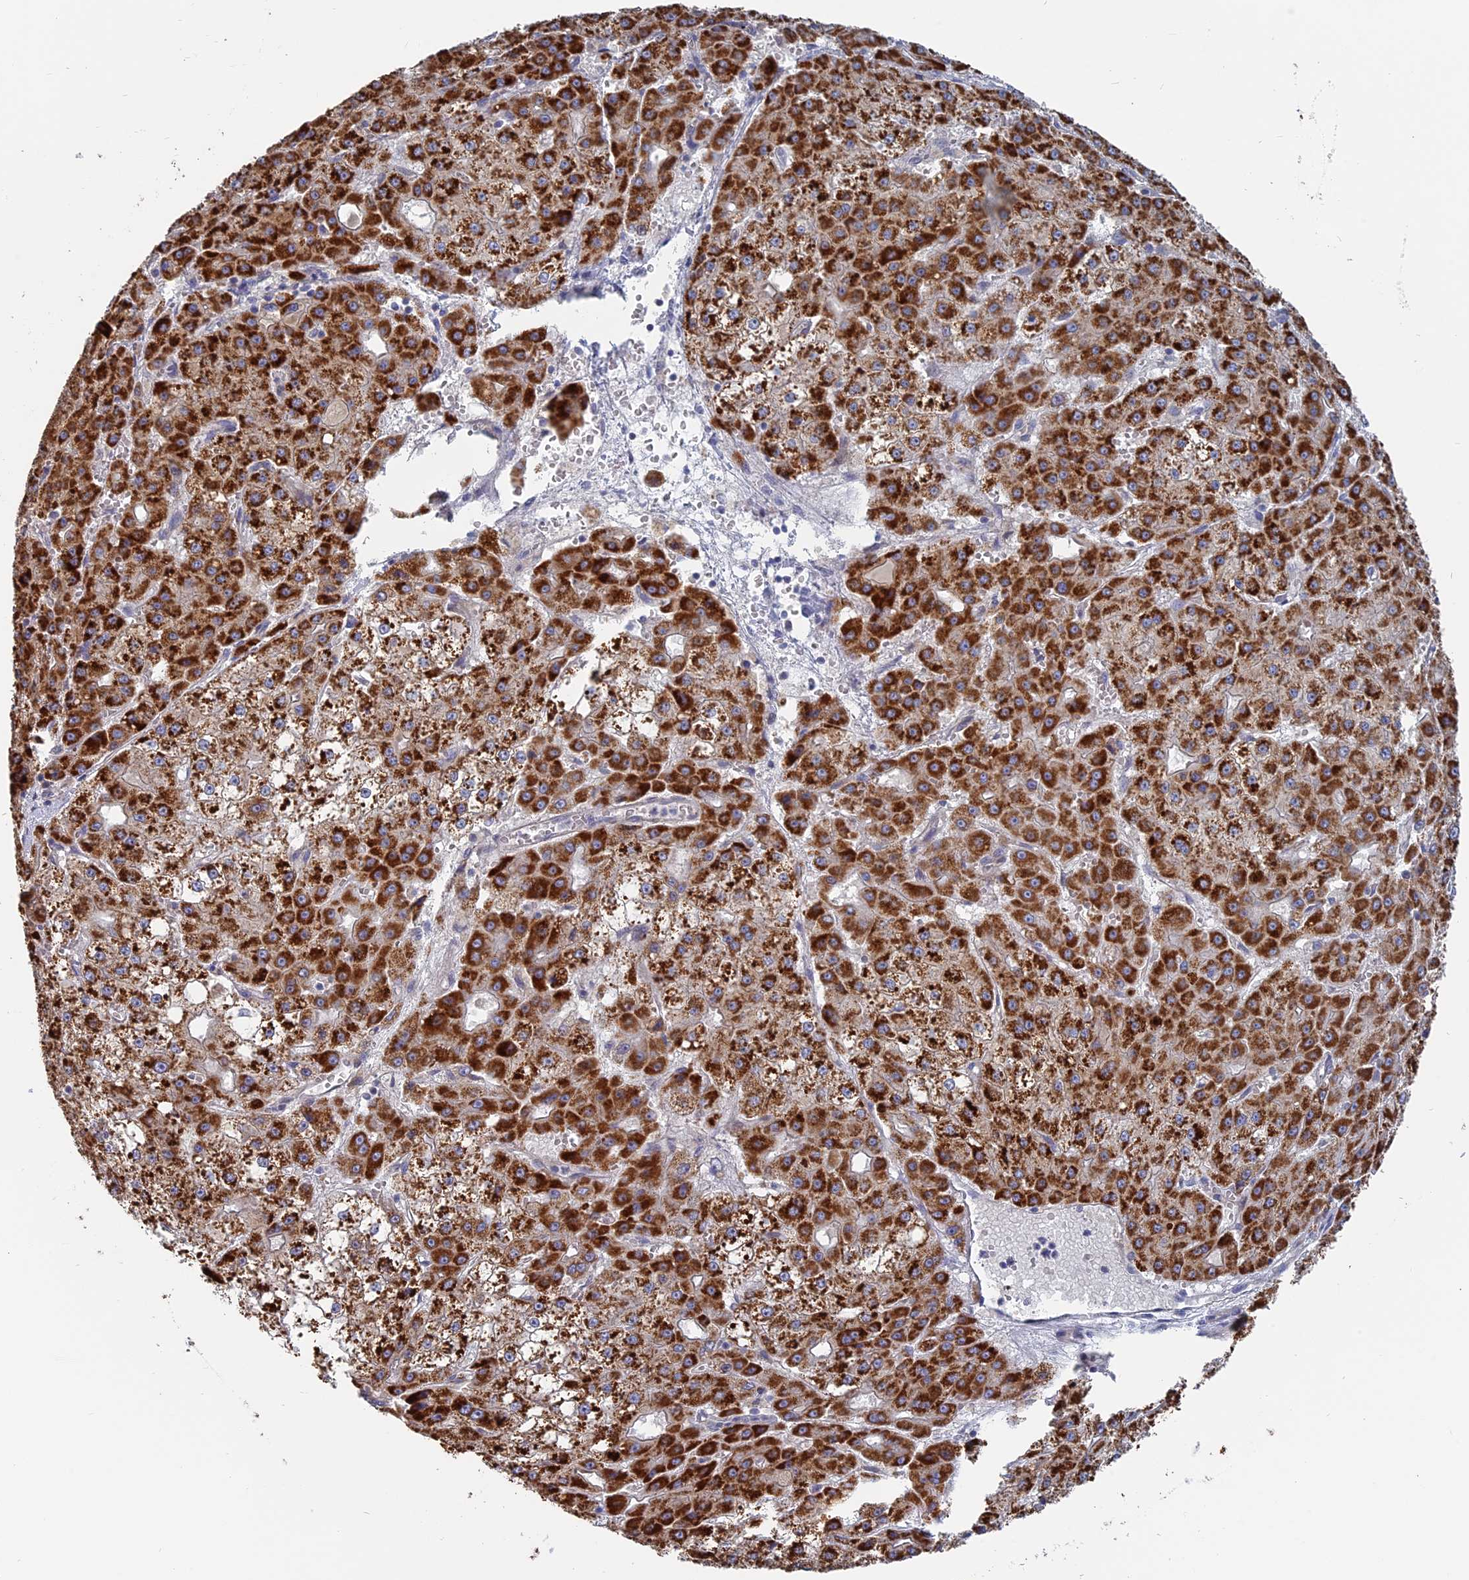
{"staining": {"intensity": "strong", "quantity": ">75%", "location": "cytoplasmic/membranous"}, "tissue": "liver cancer", "cell_type": "Tumor cells", "image_type": "cancer", "snomed": [{"axis": "morphology", "description": "Carcinoma, Hepatocellular, NOS"}, {"axis": "topography", "description": "Liver"}], "caption": "Liver cancer (hepatocellular carcinoma) tissue shows strong cytoplasmic/membranous expression in about >75% of tumor cells (DAB IHC, brown staining for protein, blue staining for nuclei).", "gene": "TBC1D30", "patient": {"sex": "male", "age": 47}}